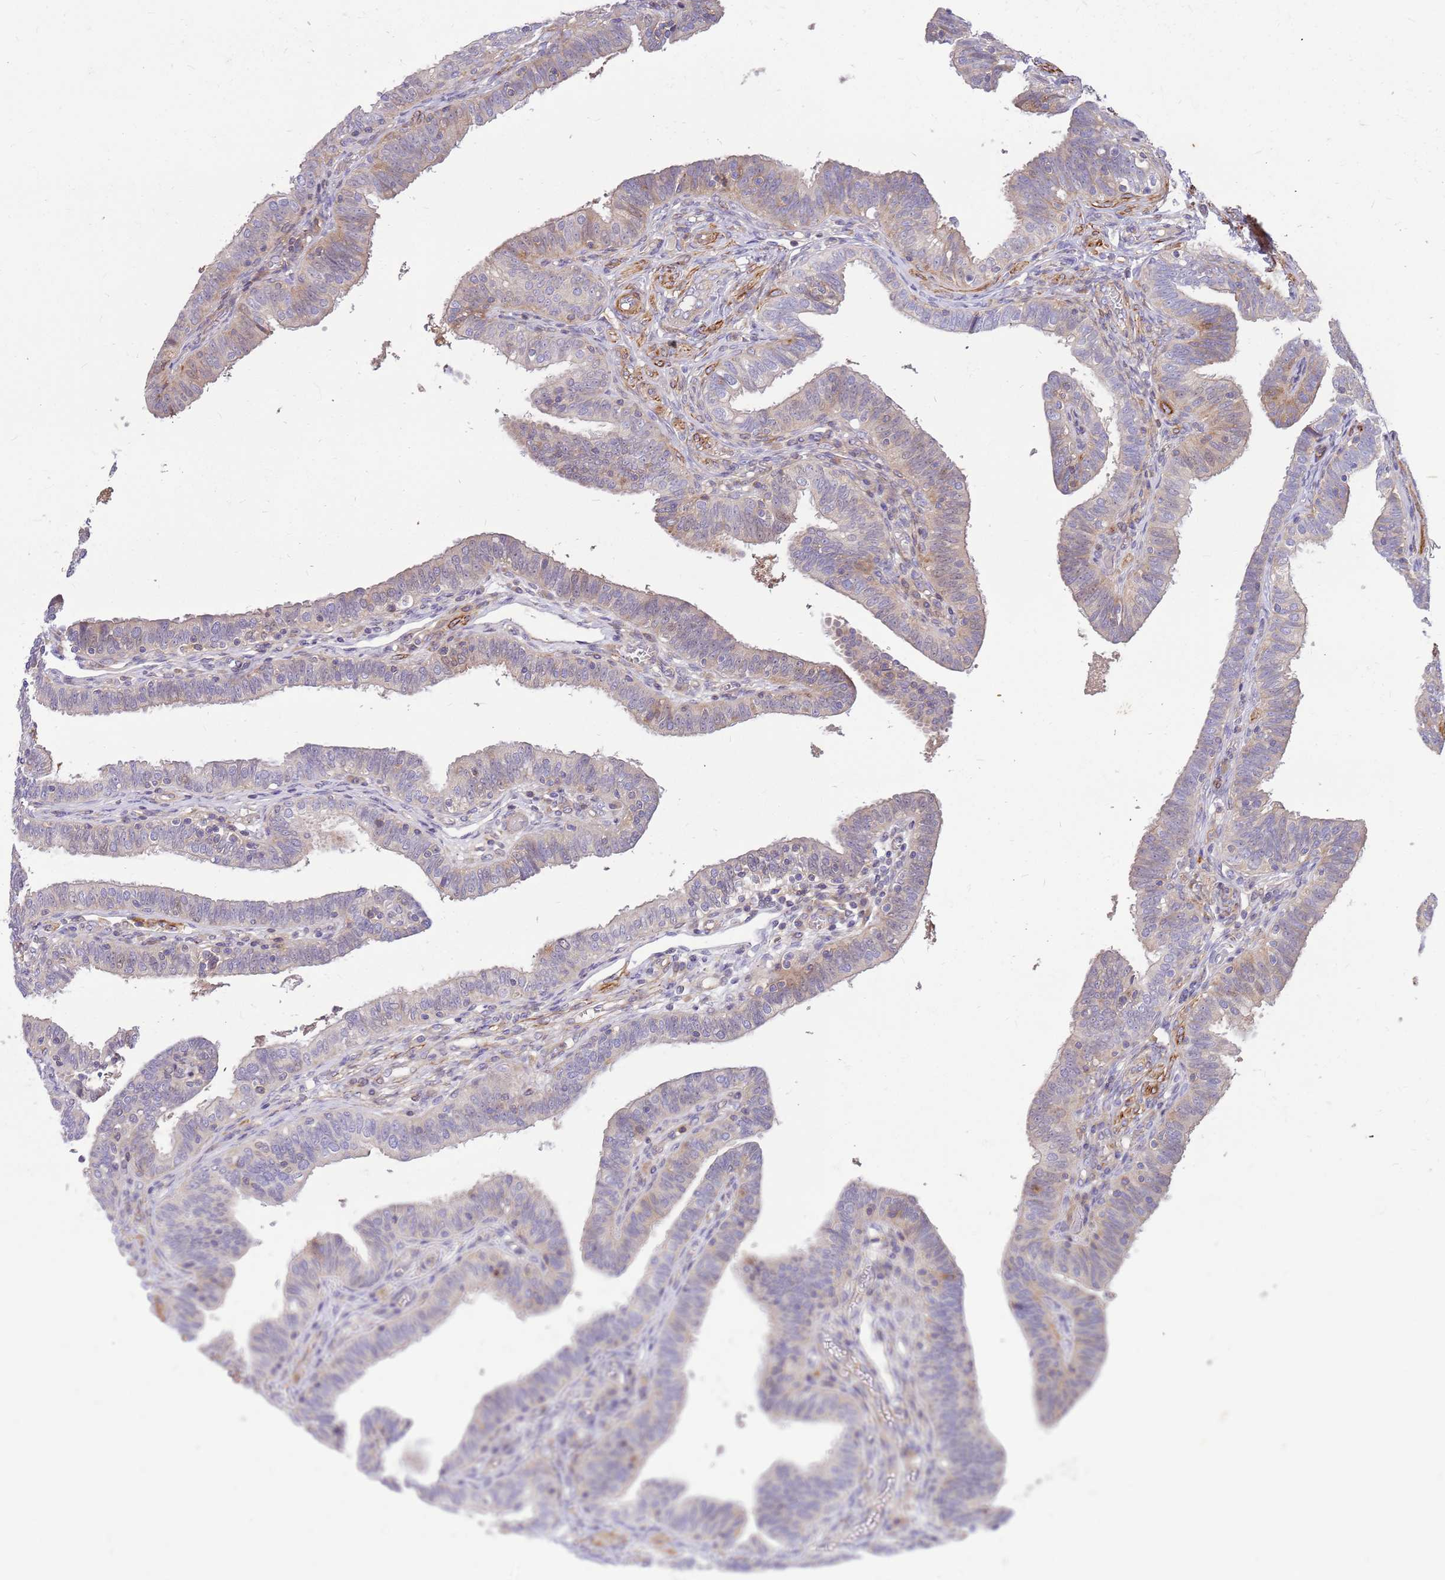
{"staining": {"intensity": "weak", "quantity": "25%-75%", "location": "cytoplasmic/membranous,nuclear"}, "tissue": "fallopian tube", "cell_type": "Glandular cells", "image_type": "normal", "snomed": [{"axis": "morphology", "description": "Normal tissue, NOS"}, {"axis": "topography", "description": "Fallopian tube"}], "caption": "Weak cytoplasmic/membranous,nuclear positivity is present in about 25%-75% of glandular cells in benign fallopian tube.", "gene": "MVD", "patient": {"sex": "female", "age": 39}}